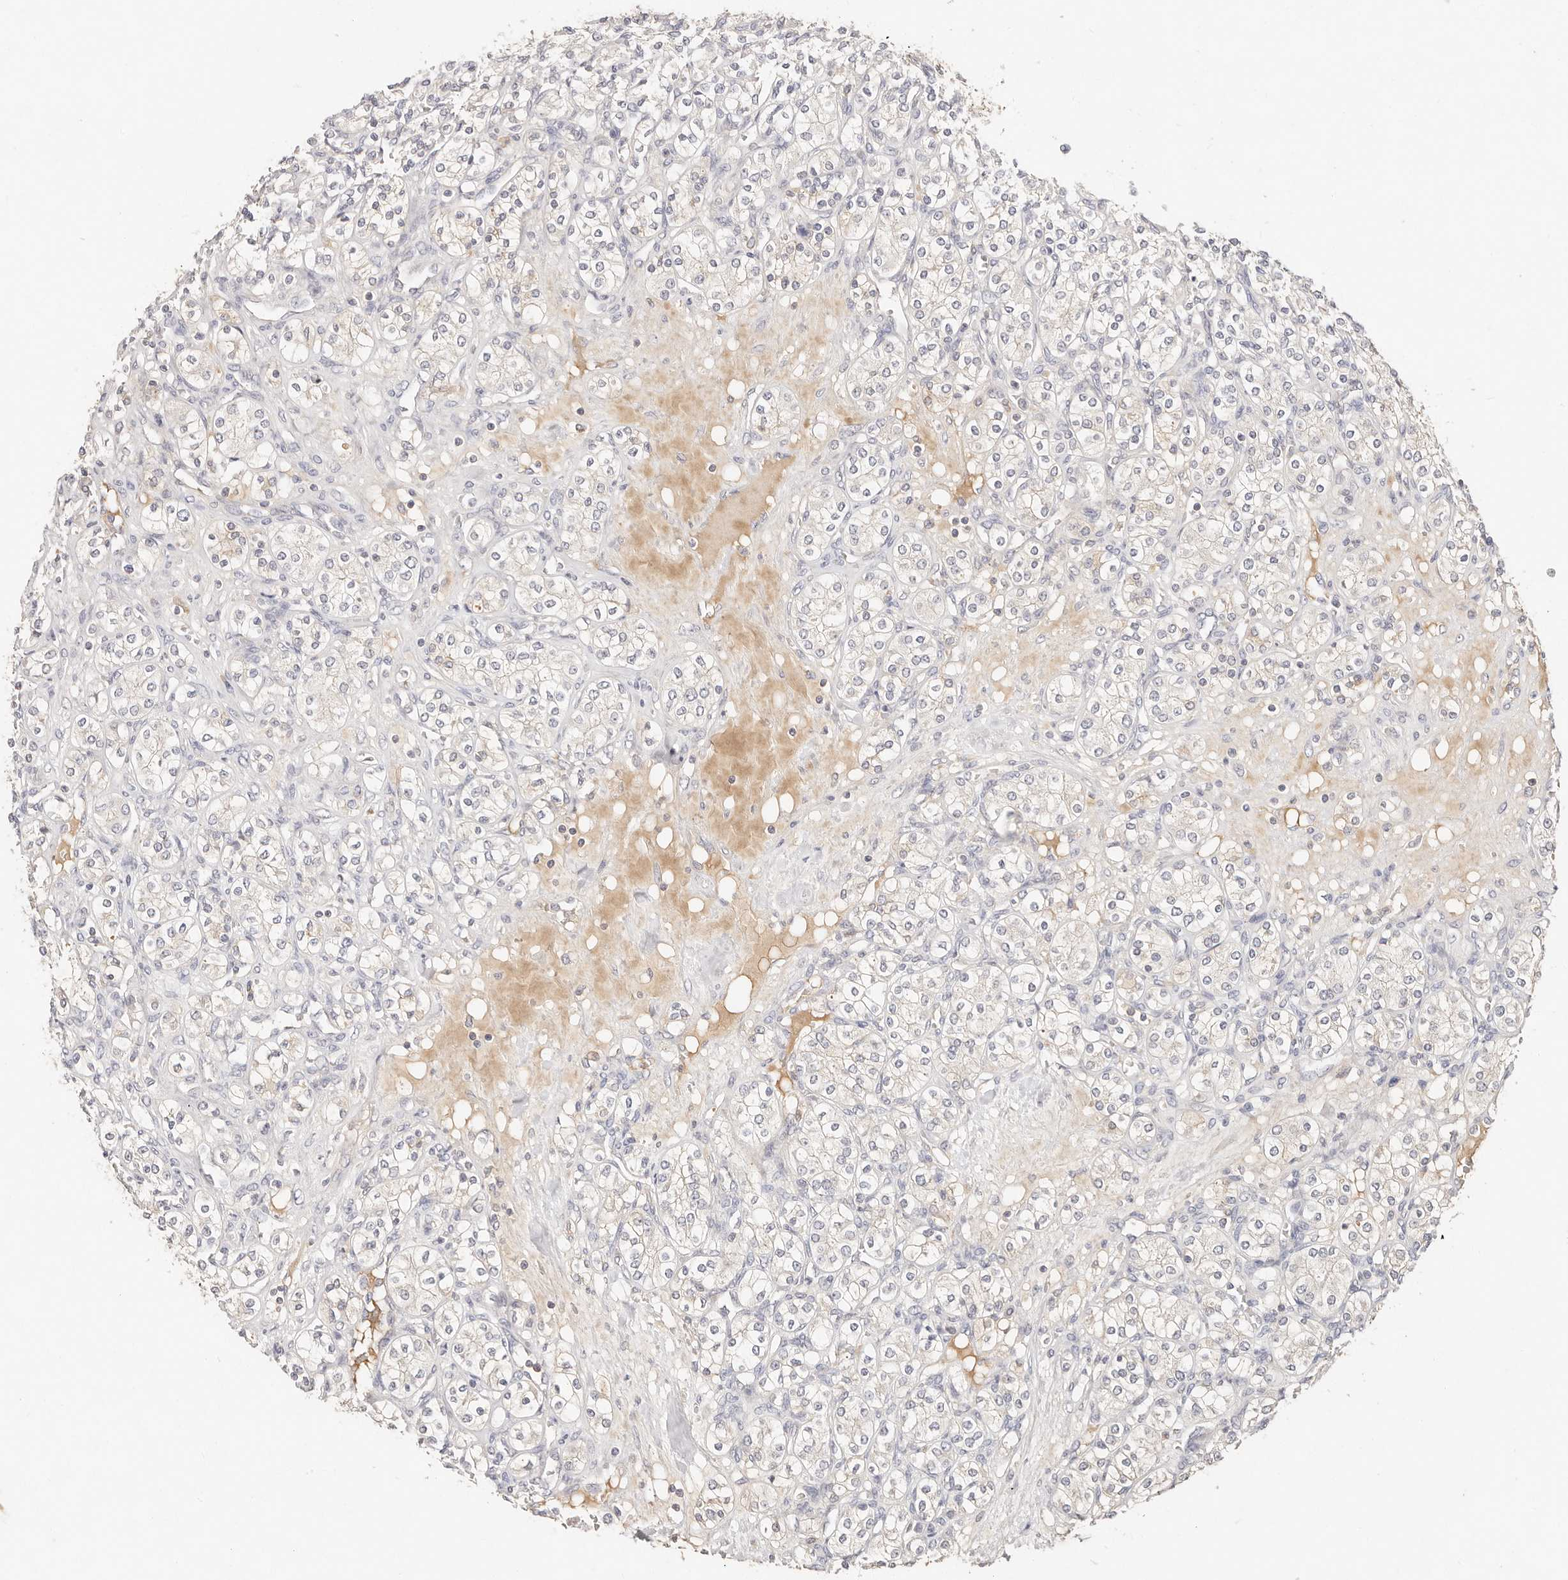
{"staining": {"intensity": "negative", "quantity": "none", "location": "none"}, "tissue": "renal cancer", "cell_type": "Tumor cells", "image_type": "cancer", "snomed": [{"axis": "morphology", "description": "Adenocarcinoma, NOS"}, {"axis": "topography", "description": "Kidney"}], "caption": "The photomicrograph exhibits no significant staining in tumor cells of renal cancer (adenocarcinoma).", "gene": "CXADR", "patient": {"sex": "male", "age": 77}}